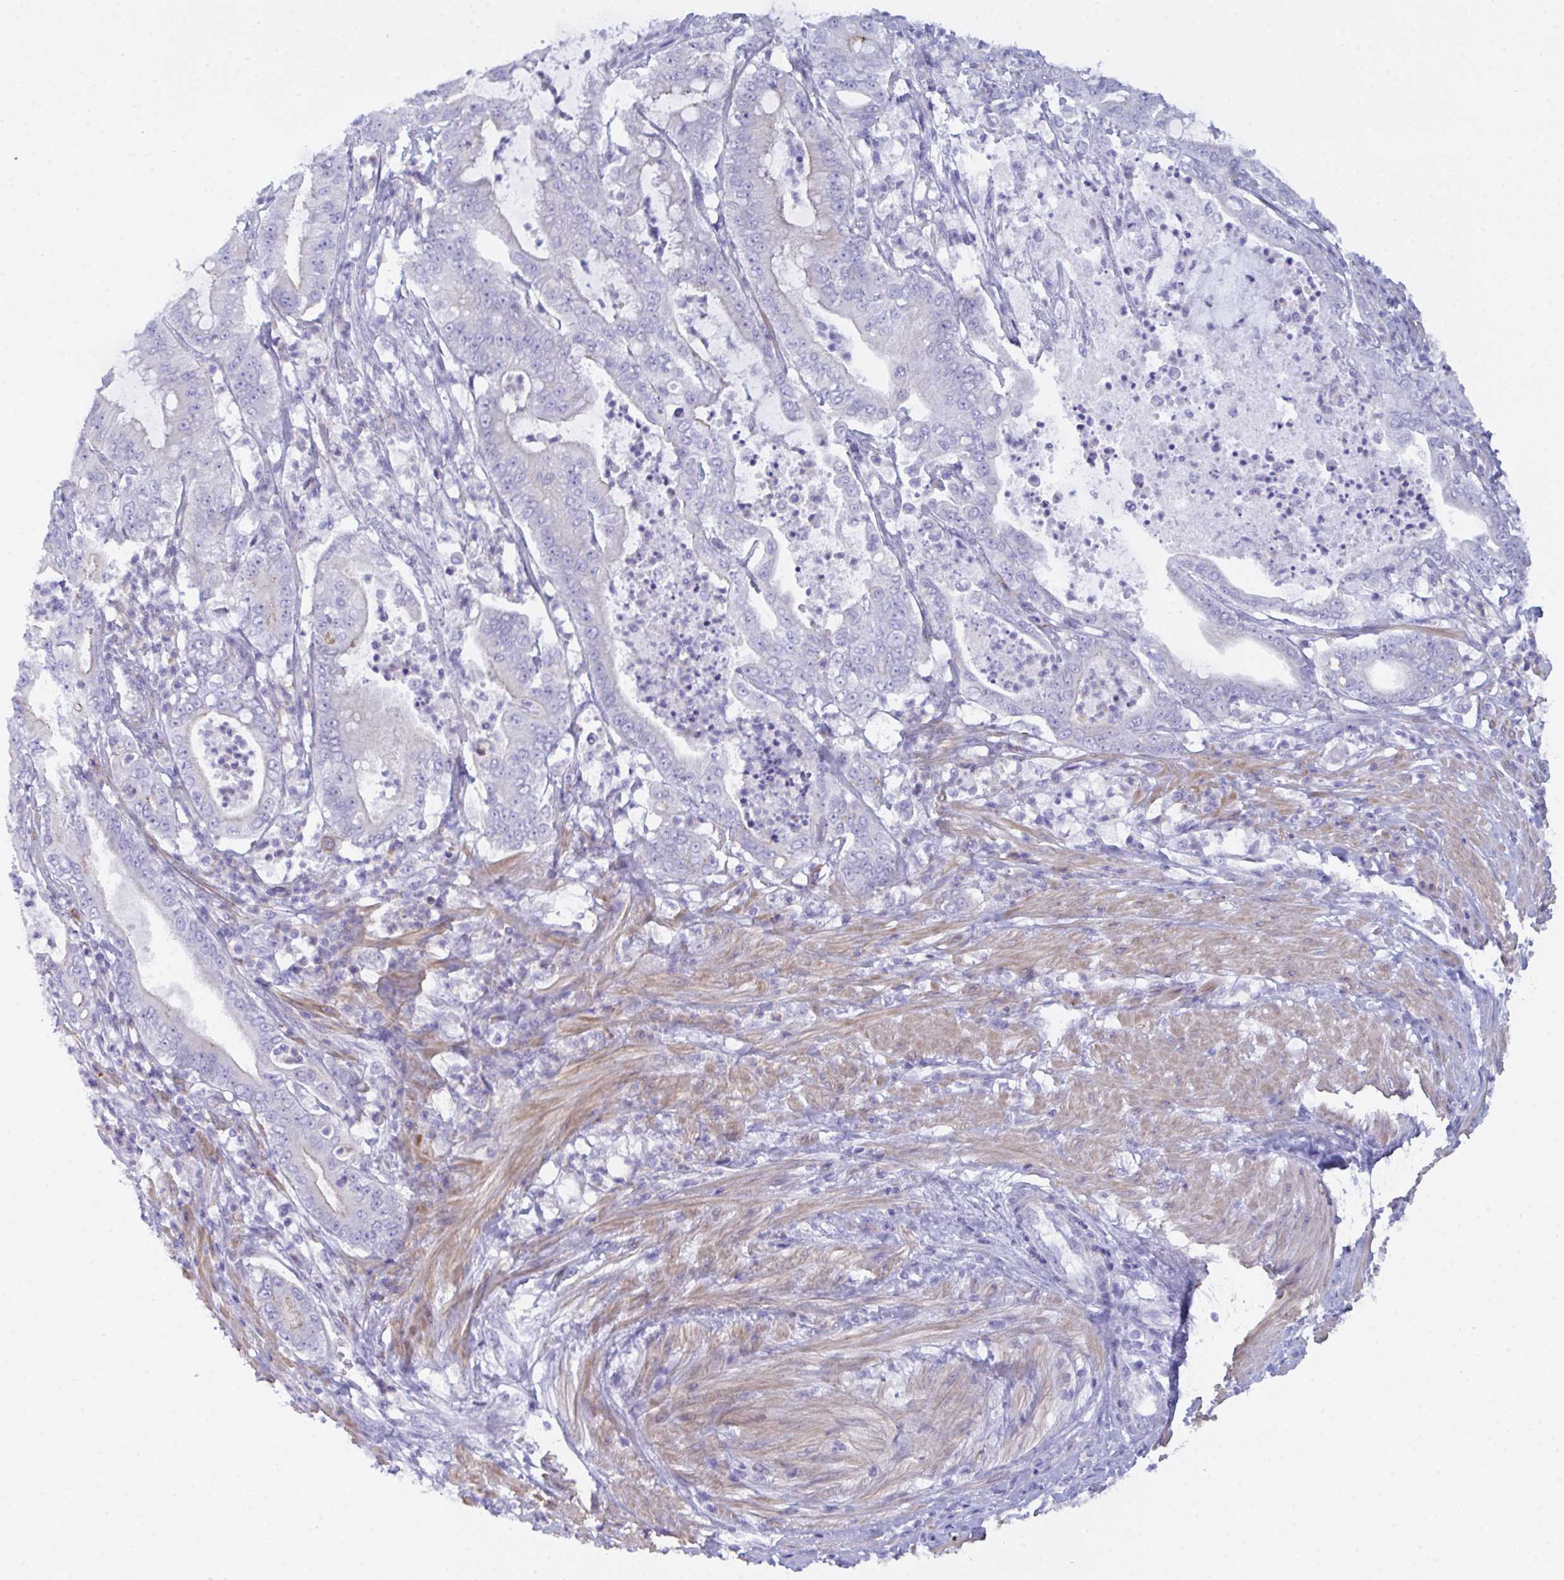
{"staining": {"intensity": "moderate", "quantity": "<25%", "location": "cytoplasmic/membranous"}, "tissue": "pancreatic cancer", "cell_type": "Tumor cells", "image_type": "cancer", "snomed": [{"axis": "morphology", "description": "Adenocarcinoma, NOS"}, {"axis": "topography", "description": "Pancreas"}], "caption": "About <25% of tumor cells in human pancreatic cancer demonstrate moderate cytoplasmic/membranous protein expression as visualized by brown immunohistochemical staining.", "gene": "CEP170B", "patient": {"sex": "male", "age": 71}}